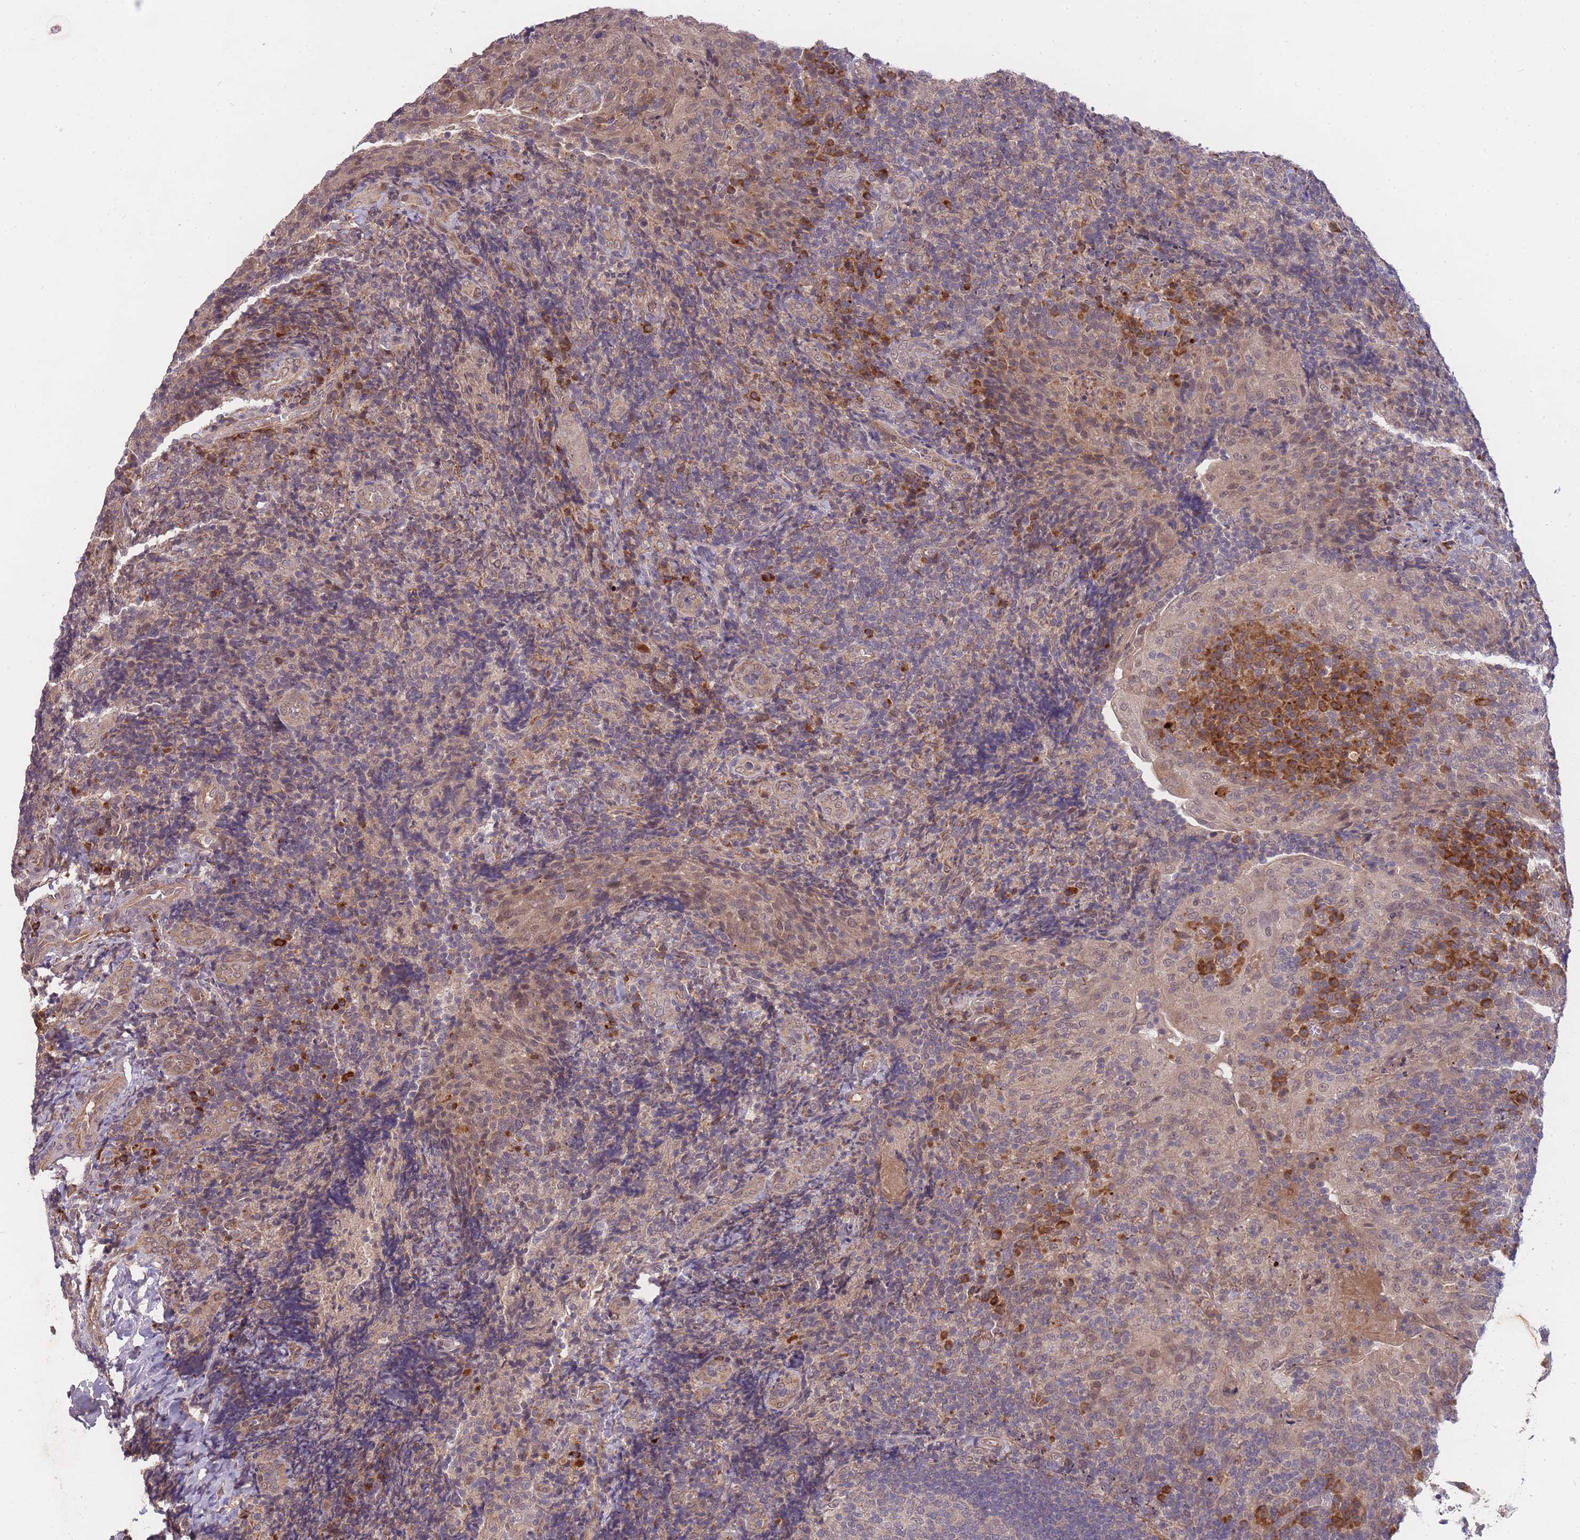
{"staining": {"intensity": "weak", "quantity": "25%-75%", "location": "cytoplasmic/membranous"}, "tissue": "tonsil", "cell_type": "Germinal center cells", "image_type": "normal", "snomed": [{"axis": "morphology", "description": "Normal tissue, NOS"}, {"axis": "topography", "description": "Tonsil"}], "caption": "DAB immunohistochemical staining of benign human tonsil demonstrates weak cytoplasmic/membranous protein positivity in about 25%-75% of germinal center cells.", "gene": "SMC6", "patient": {"sex": "male", "age": 17}}